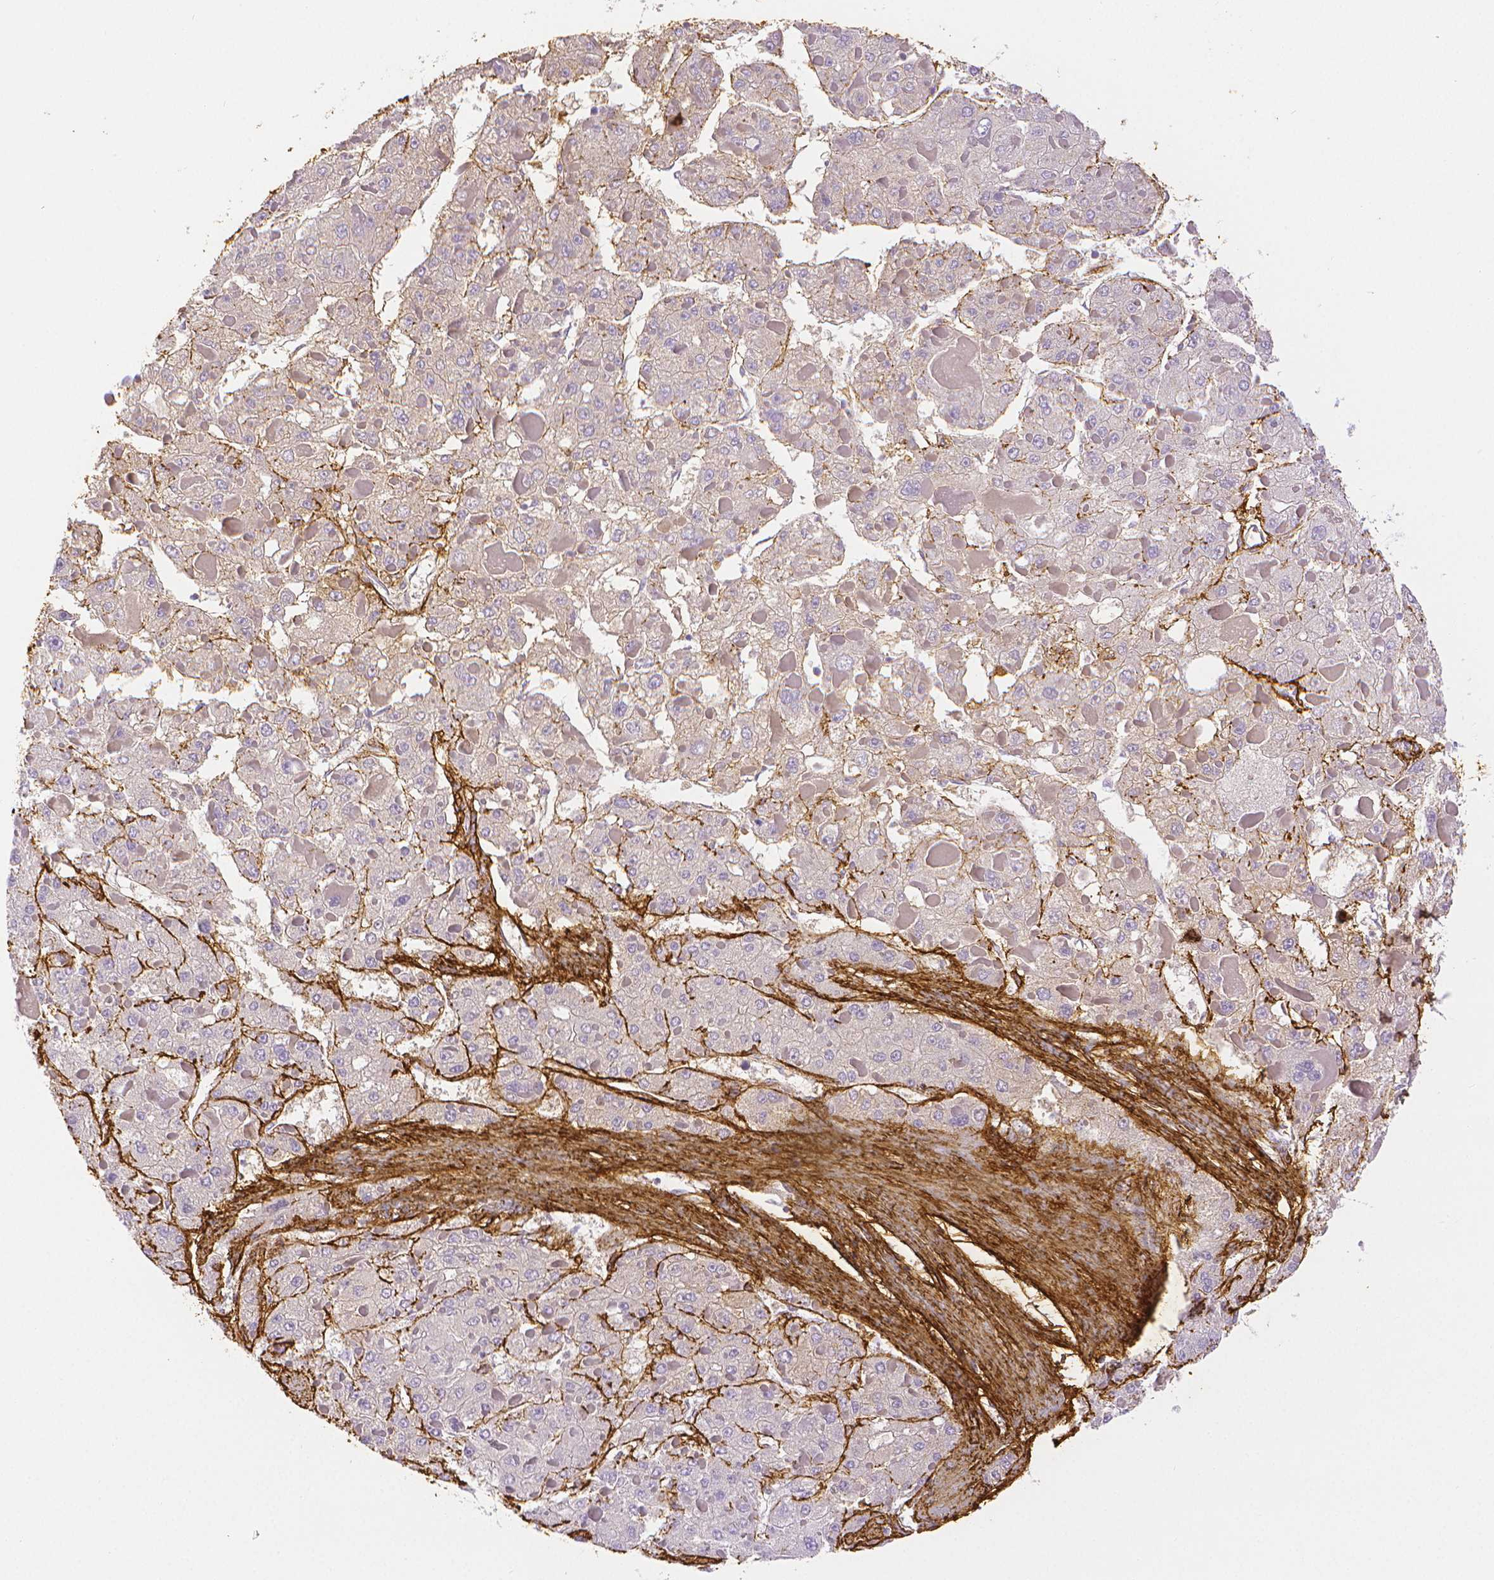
{"staining": {"intensity": "negative", "quantity": "none", "location": "none"}, "tissue": "liver cancer", "cell_type": "Tumor cells", "image_type": "cancer", "snomed": [{"axis": "morphology", "description": "Carcinoma, Hepatocellular, NOS"}, {"axis": "topography", "description": "Liver"}], "caption": "Immunohistochemistry (IHC) of liver hepatocellular carcinoma displays no expression in tumor cells.", "gene": "FBN1", "patient": {"sex": "female", "age": 73}}